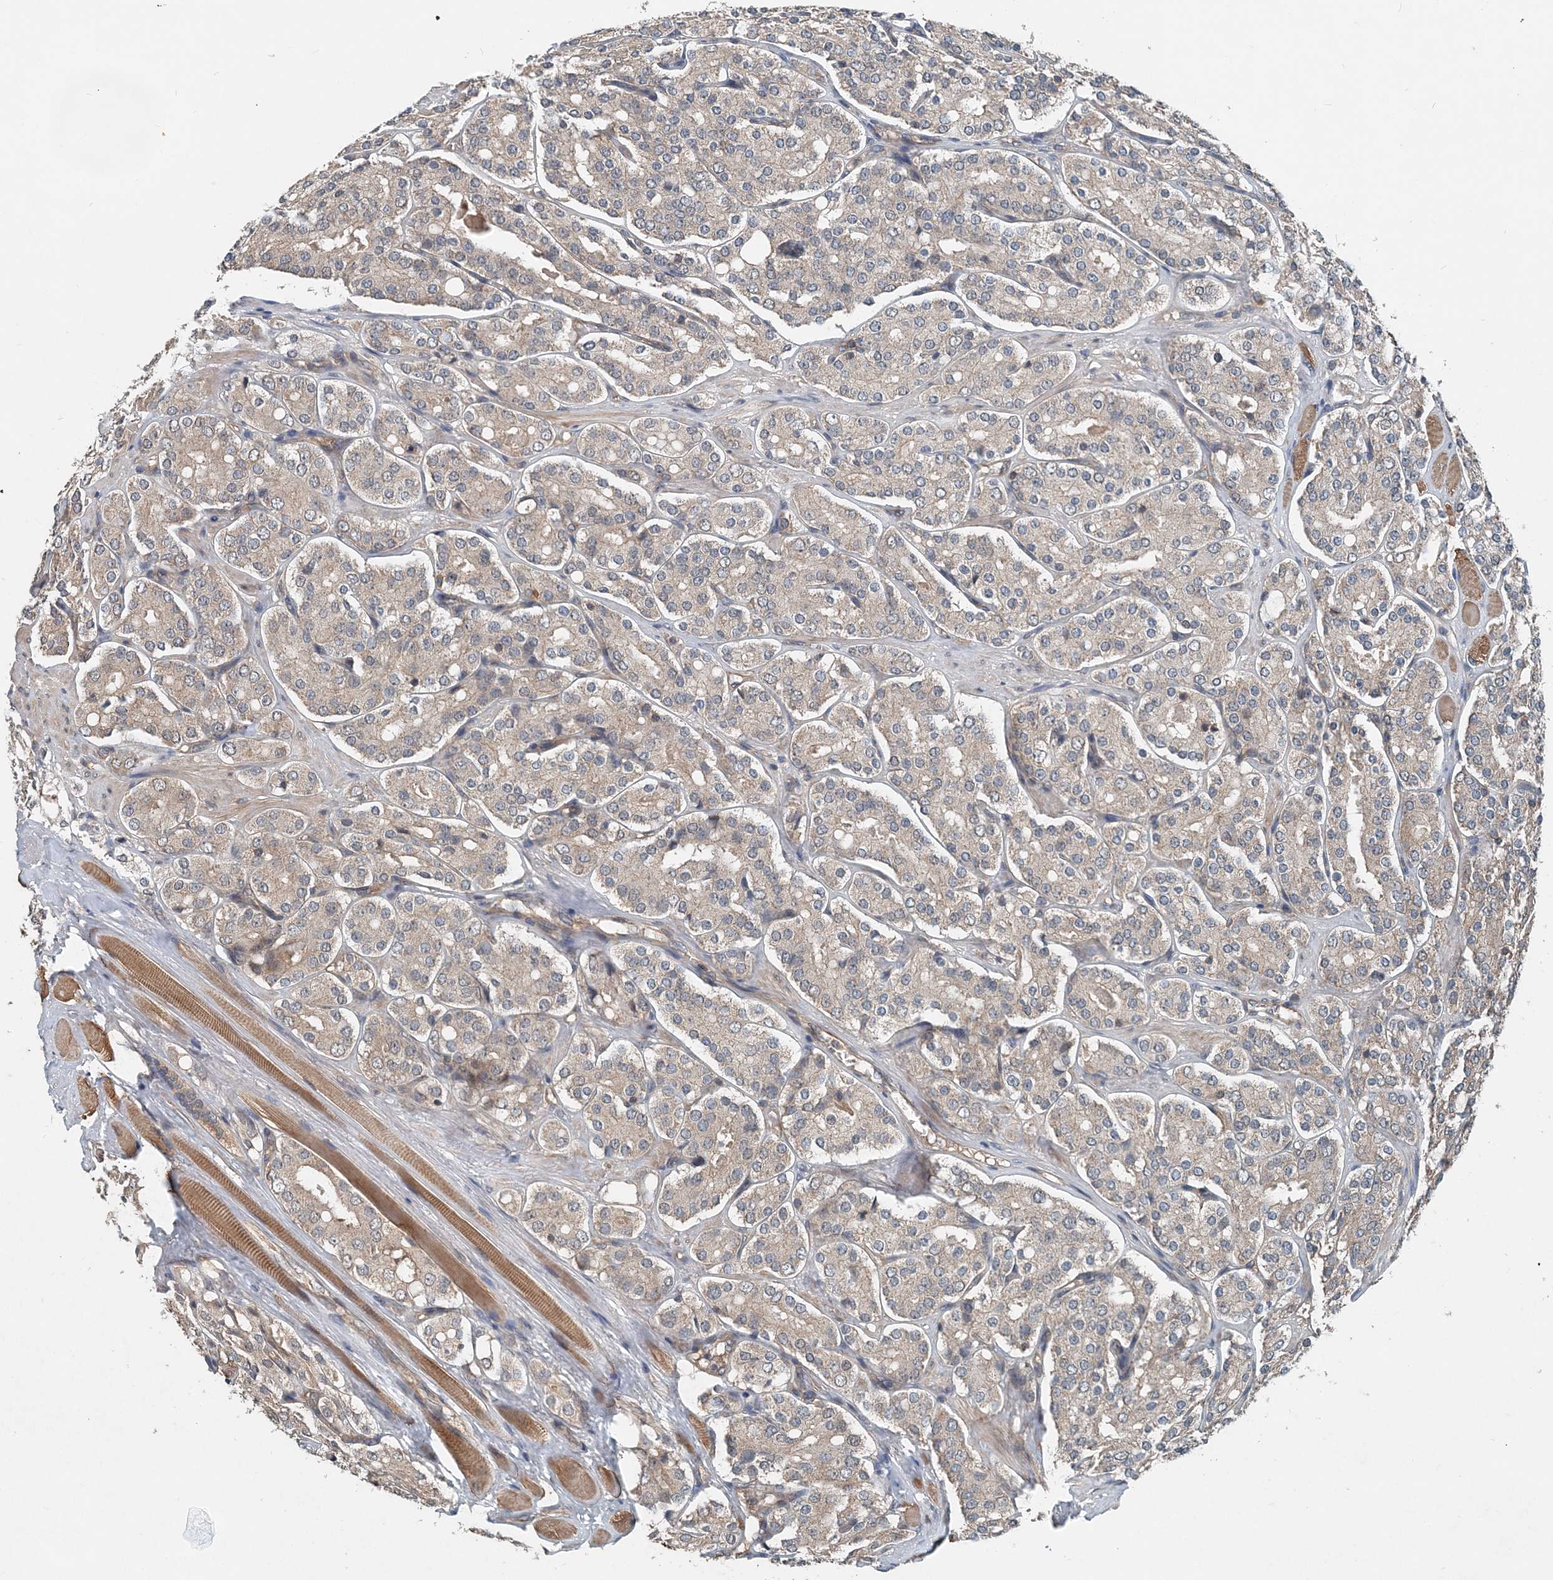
{"staining": {"intensity": "weak", "quantity": "<25%", "location": "cytoplasmic/membranous"}, "tissue": "prostate cancer", "cell_type": "Tumor cells", "image_type": "cancer", "snomed": [{"axis": "morphology", "description": "Adenocarcinoma, High grade"}, {"axis": "topography", "description": "Prostate"}], "caption": "The image displays no staining of tumor cells in adenocarcinoma (high-grade) (prostate).", "gene": "SMPD3", "patient": {"sex": "male", "age": 65}}